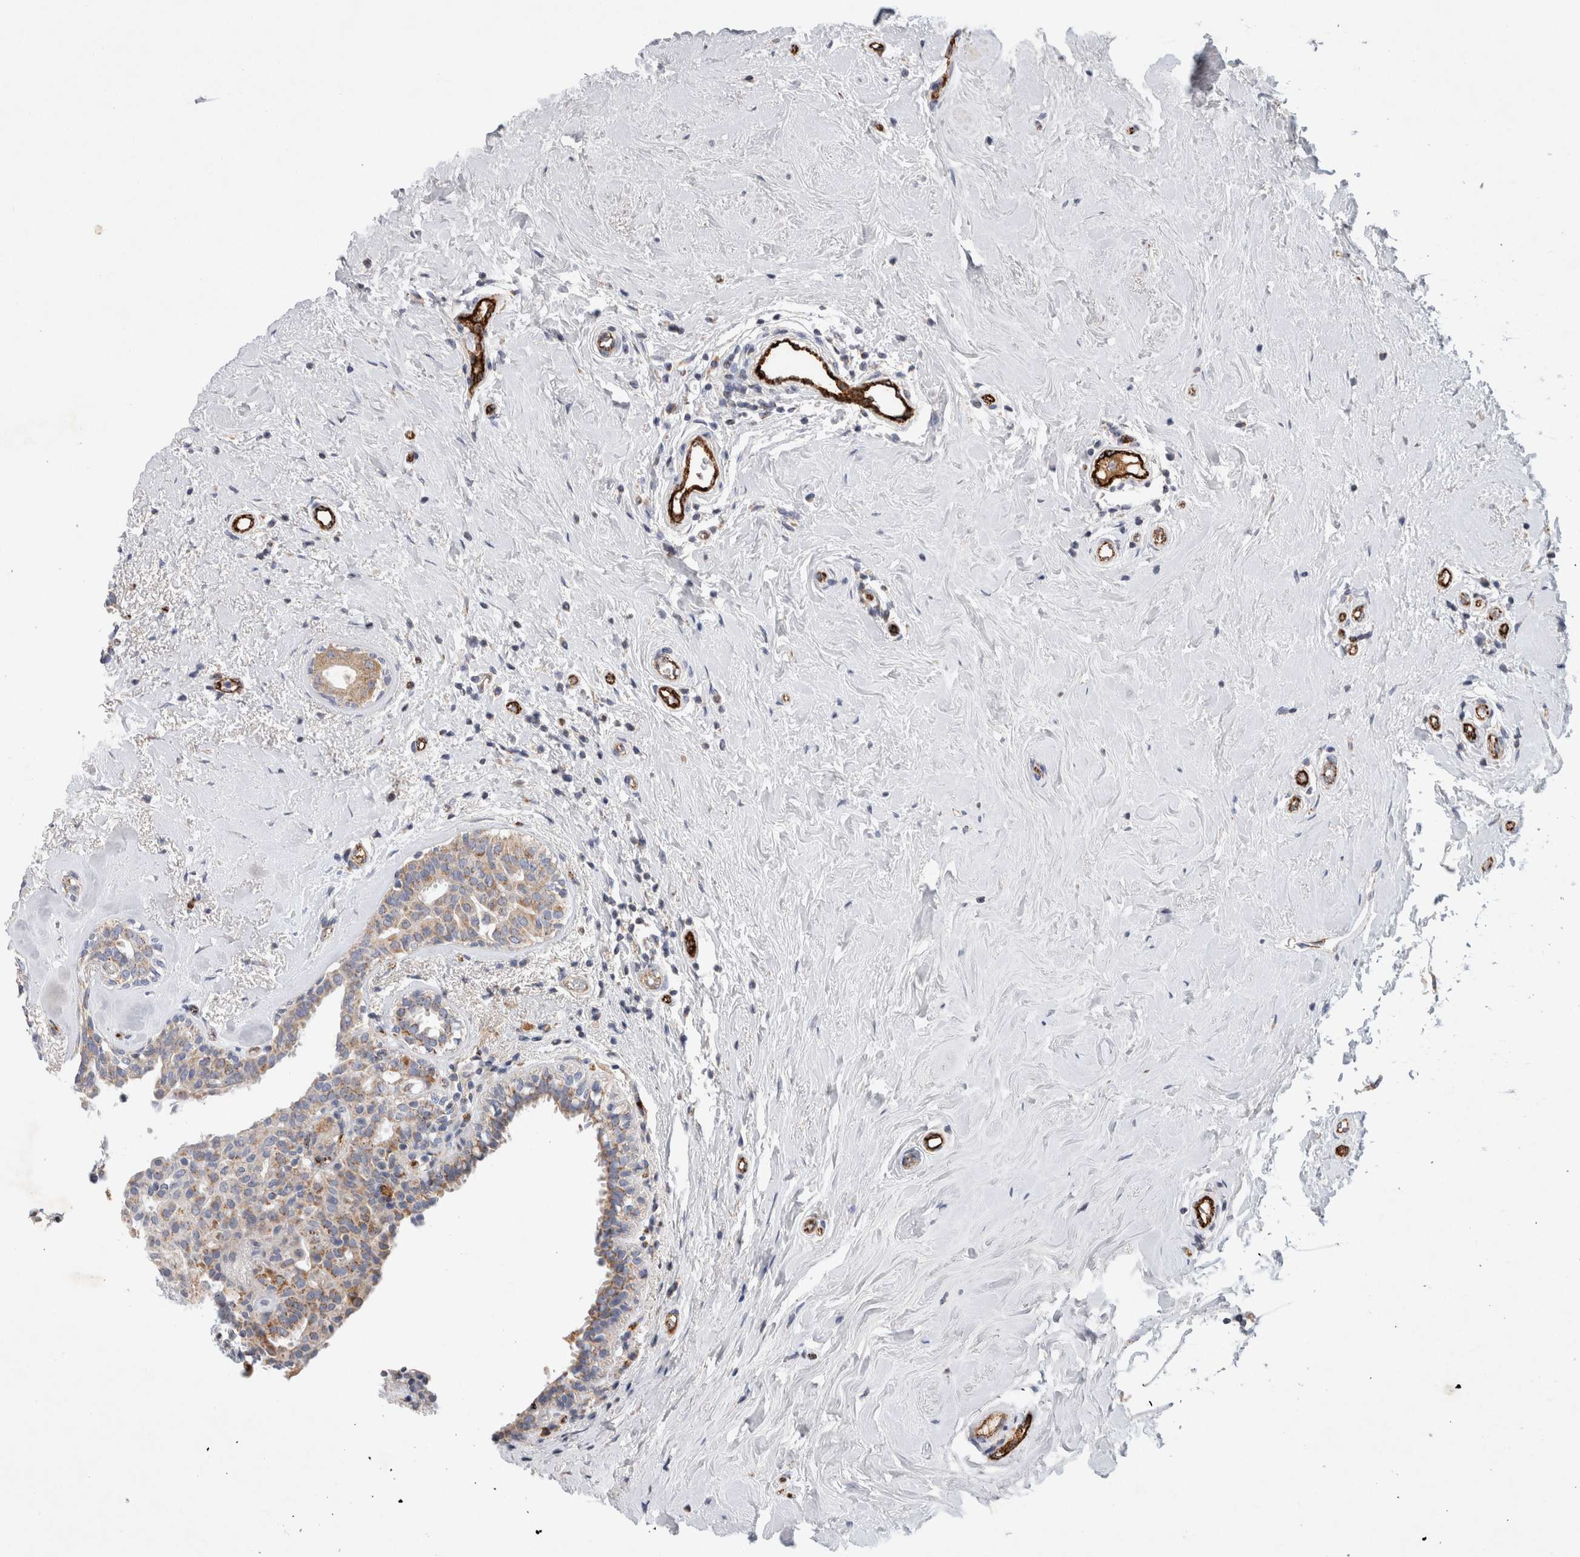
{"staining": {"intensity": "weak", "quantity": ">75%", "location": "cytoplasmic/membranous"}, "tissue": "breast cancer", "cell_type": "Tumor cells", "image_type": "cancer", "snomed": [{"axis": "morphology", "description": "Duct carcinoma"}, {"axis": "topography", "description": "Breast"}], "caption": "Intraductal carcinoma (breast) was stained to show a protein in brown. There is low levels of weak cytoplasmic/membranous positivity in about >75% of tumor cells.", "gene": "IARS2", "patient": {"sex": "female", "age": 55}}